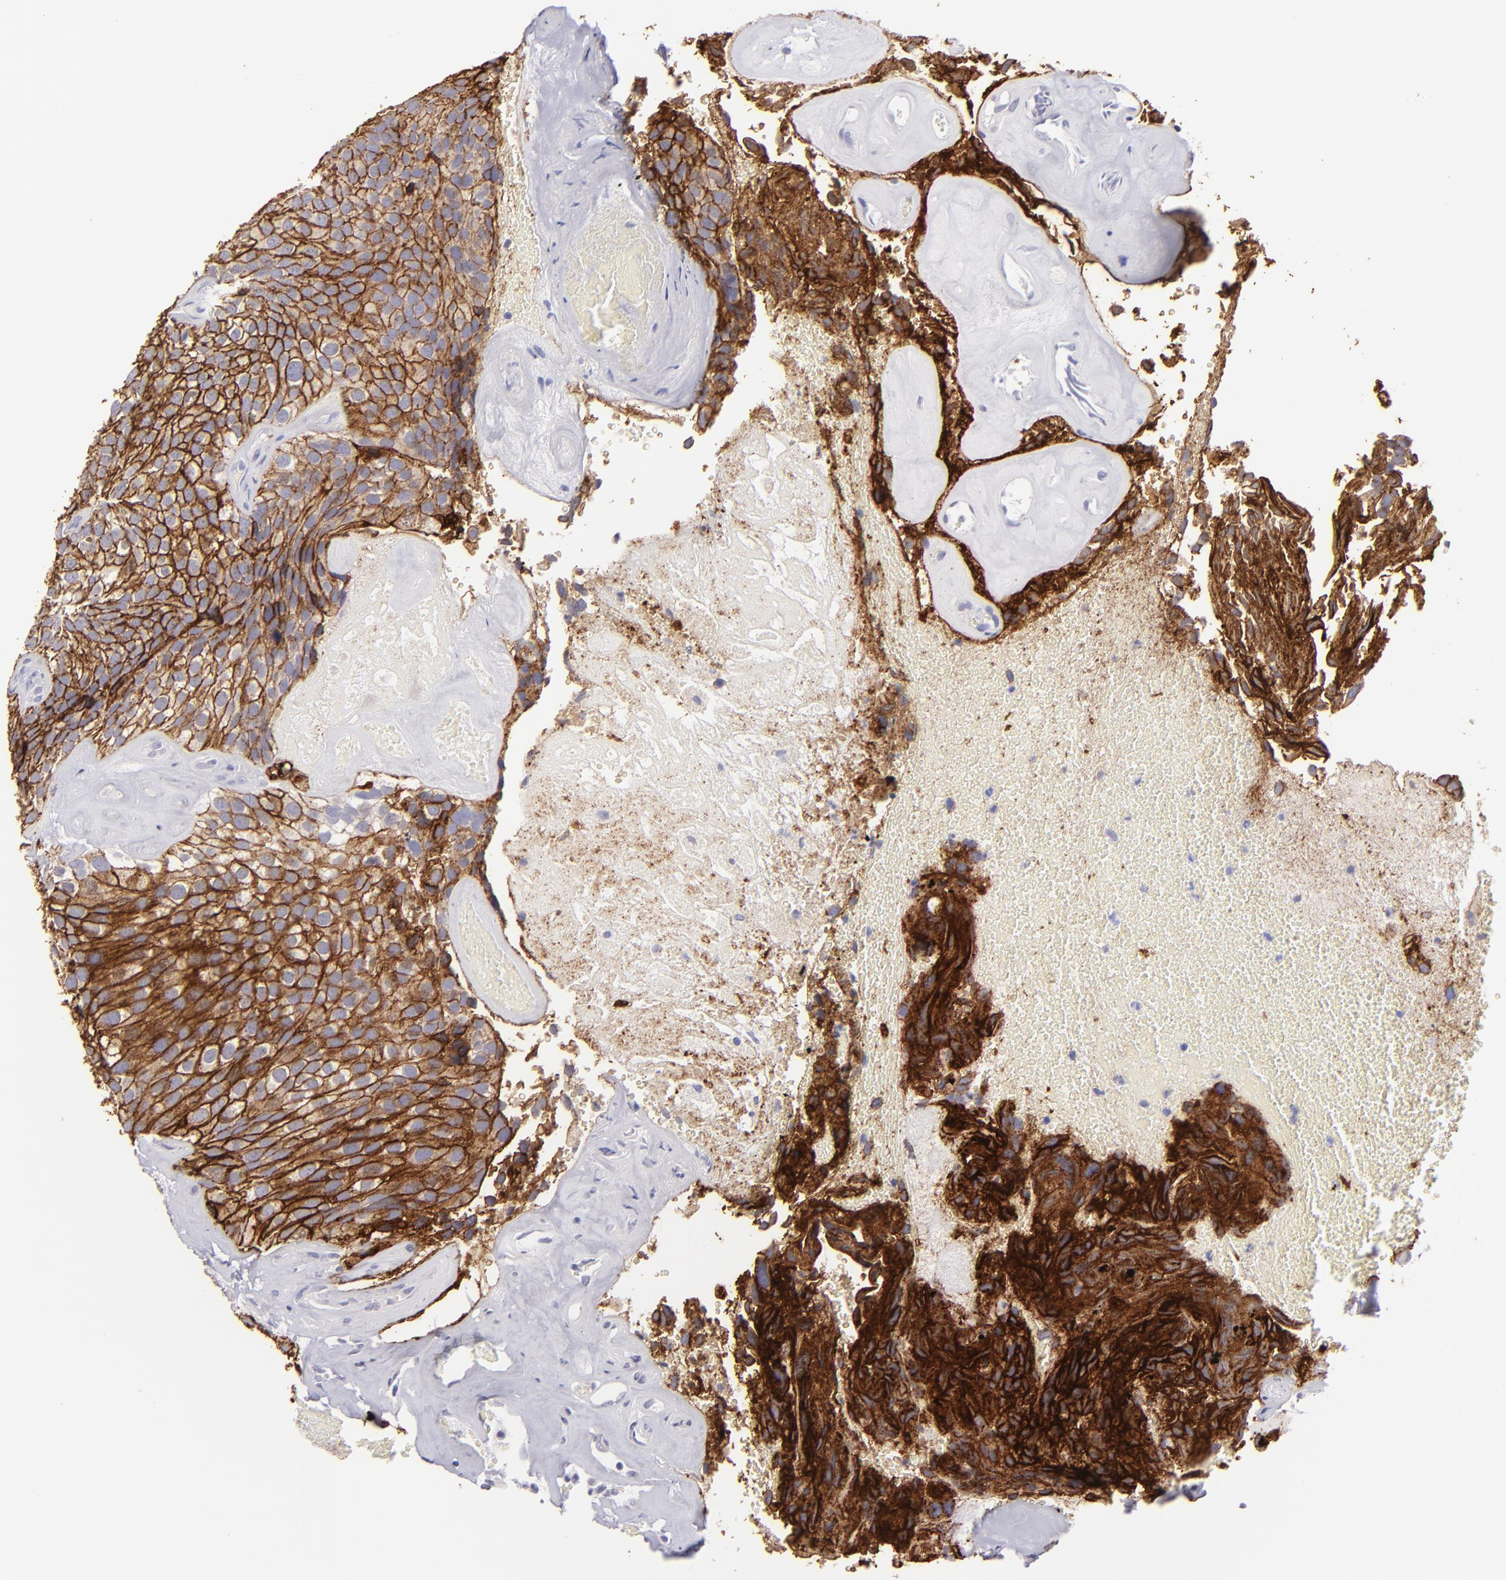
{"staining": {"intensity": "strong", "quantity": ">75%", "location": "cytoplasmic/membranous"}, "tissue": "urothelial cancer", "cell_type": "Tumor cells", "image_type": "cancer", "snomed": [{"axis": "morphology", "description": "Urothelial carcinoma, High grade"}, {"axis": "topography", "description": "Urinary bladder"}], "caption": "Brown immunohistochemical staining in human high-grade urothelial carcinoma reveals strong cytoplasmic/membranous positivity in about >75% of tumor cells.", "gene": "CLDN4", "patient": {"sex": "male", "age": 72}}